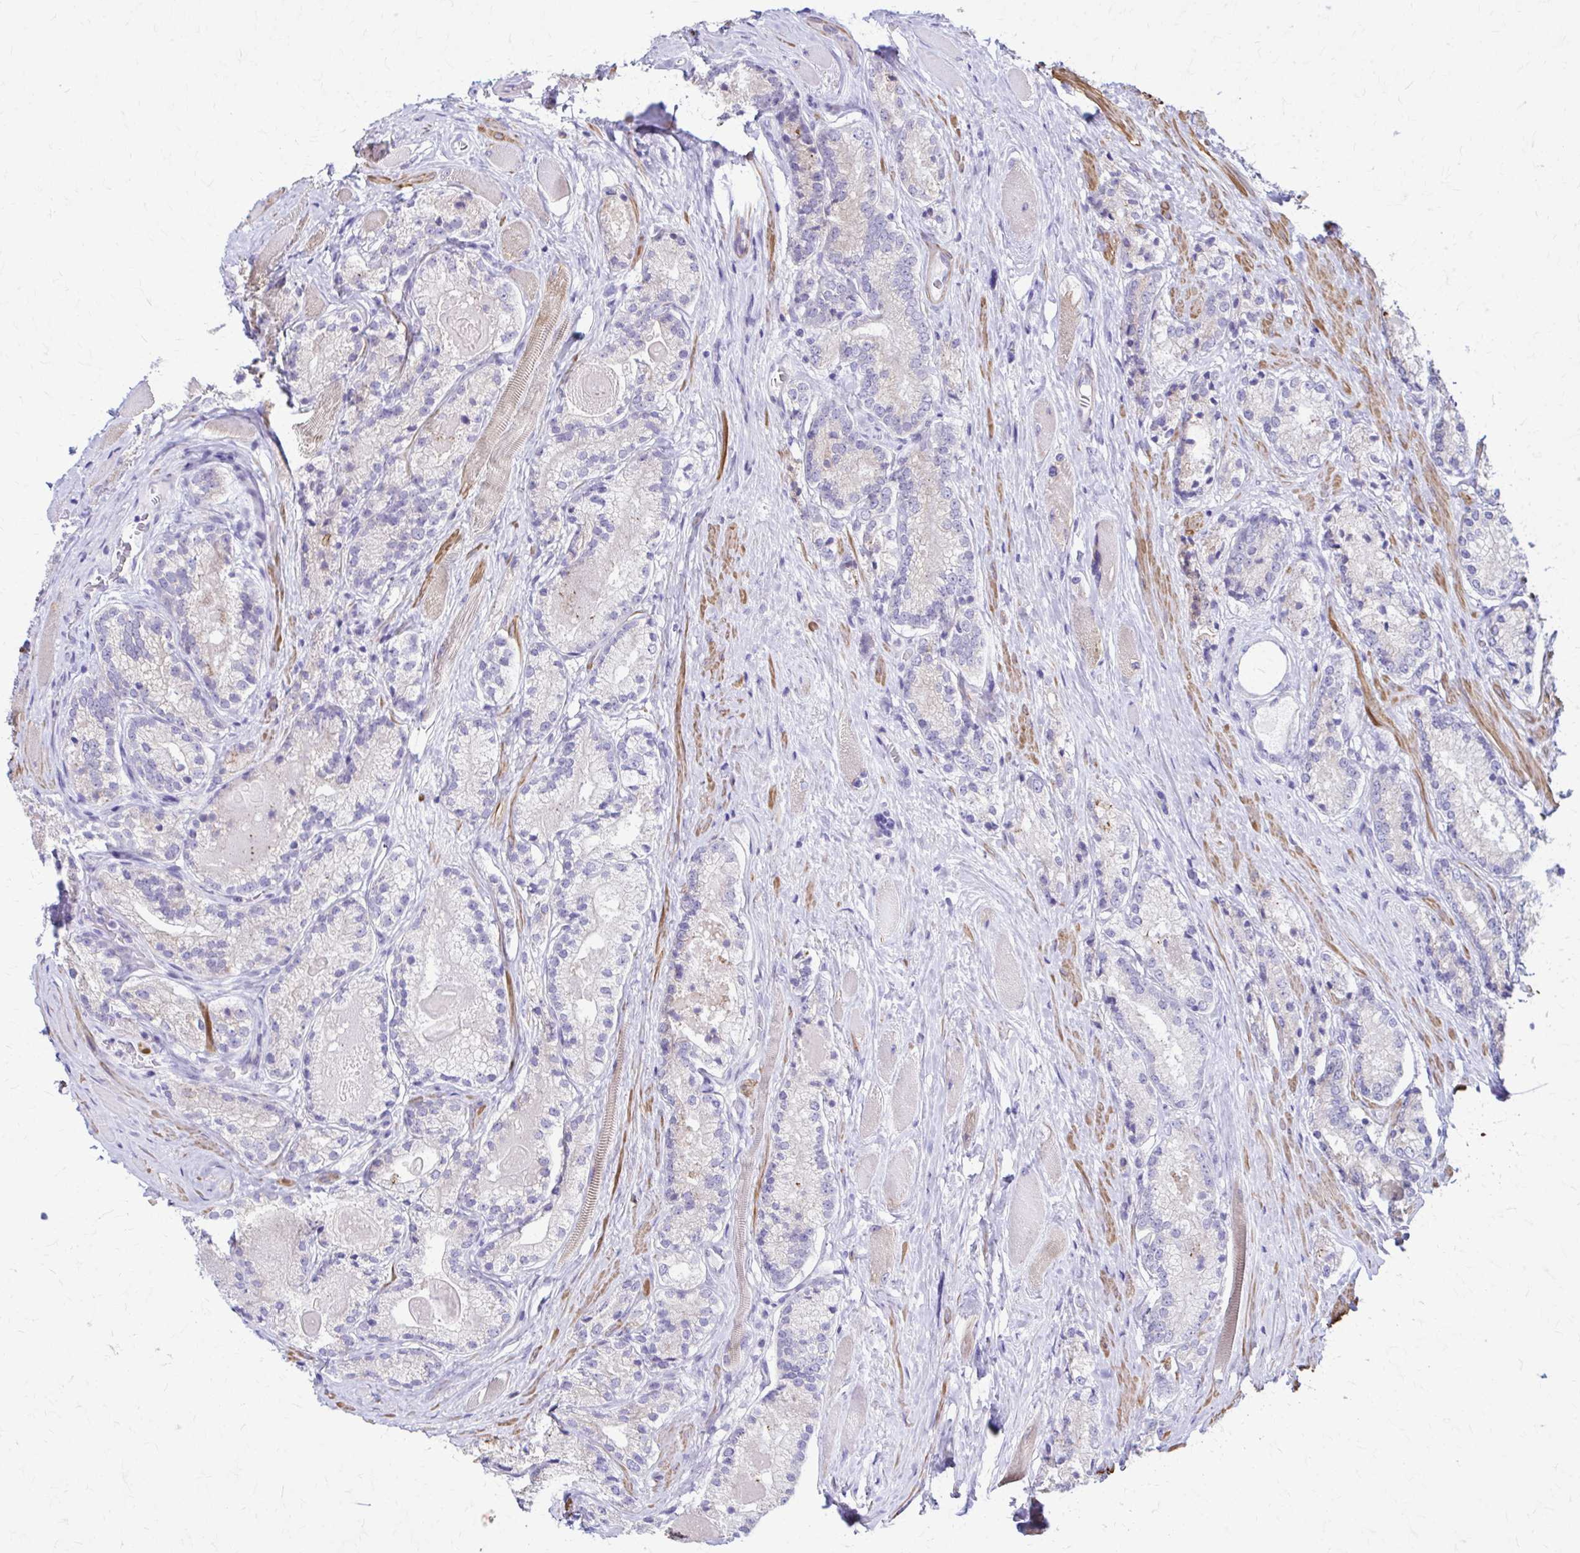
{"staining": {"intensity": "negative", "quantity": "none", "location": "none"}, "tissue": "prostate cancer", "cell_type": "Tumor cells", "image_type": "cancer", "snomed": [{"axis": "morphology", "description": "Adenocarcinoma, NOS"}, {"axis": "morphology", "description": "Adenocarcinoma, Low grade"}, {"axis": "topography", "description": "Prostate"}], "caption": "Human prostate cancer stained for a protein using immunohistochemistry (IHC) displays no staining in tumor cells.", "gene": "DSP", "patient": {"sex": "male", "age": 68}}